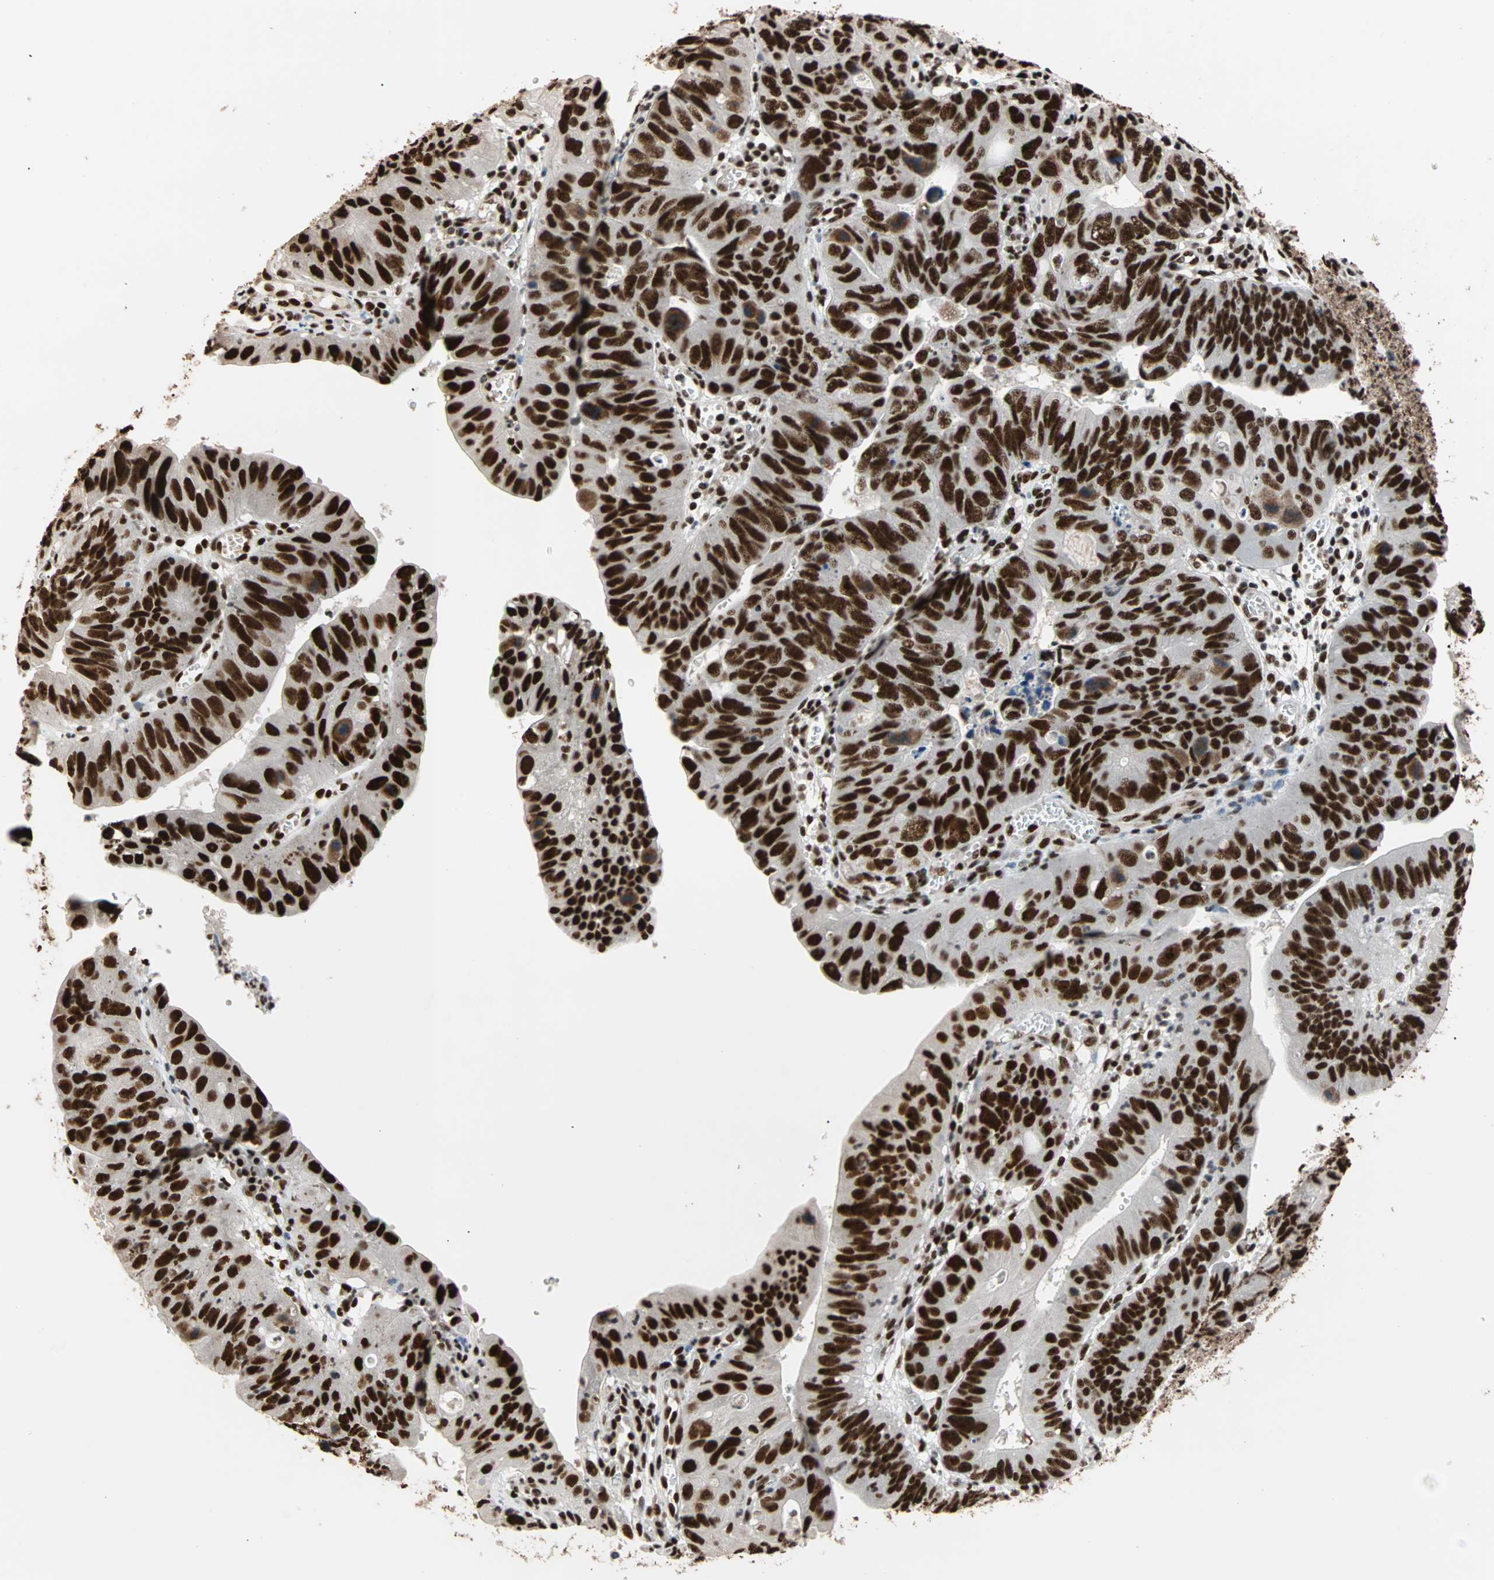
{"staining": {"intensity": "strong", "quantity": ">75%", "location": "nuclear"}, "tissue": "stomach cancer", "cell_type": "Tumor cells", "image_type": "cancer", "snomed": [{"axis": "morphology", "description": "Adenocarcinoma, NOS"}, {"axis": "topography", "description": "Stomach"}], "caption": "Immunohistochemistry (IHC) of human stomach cancer (adenocarcinoma) shows high levels of strong nuclear positivity in about >75% of tumor cells.", "gene": "ILF2", "patient": {"sex": "male", "age": 59}}